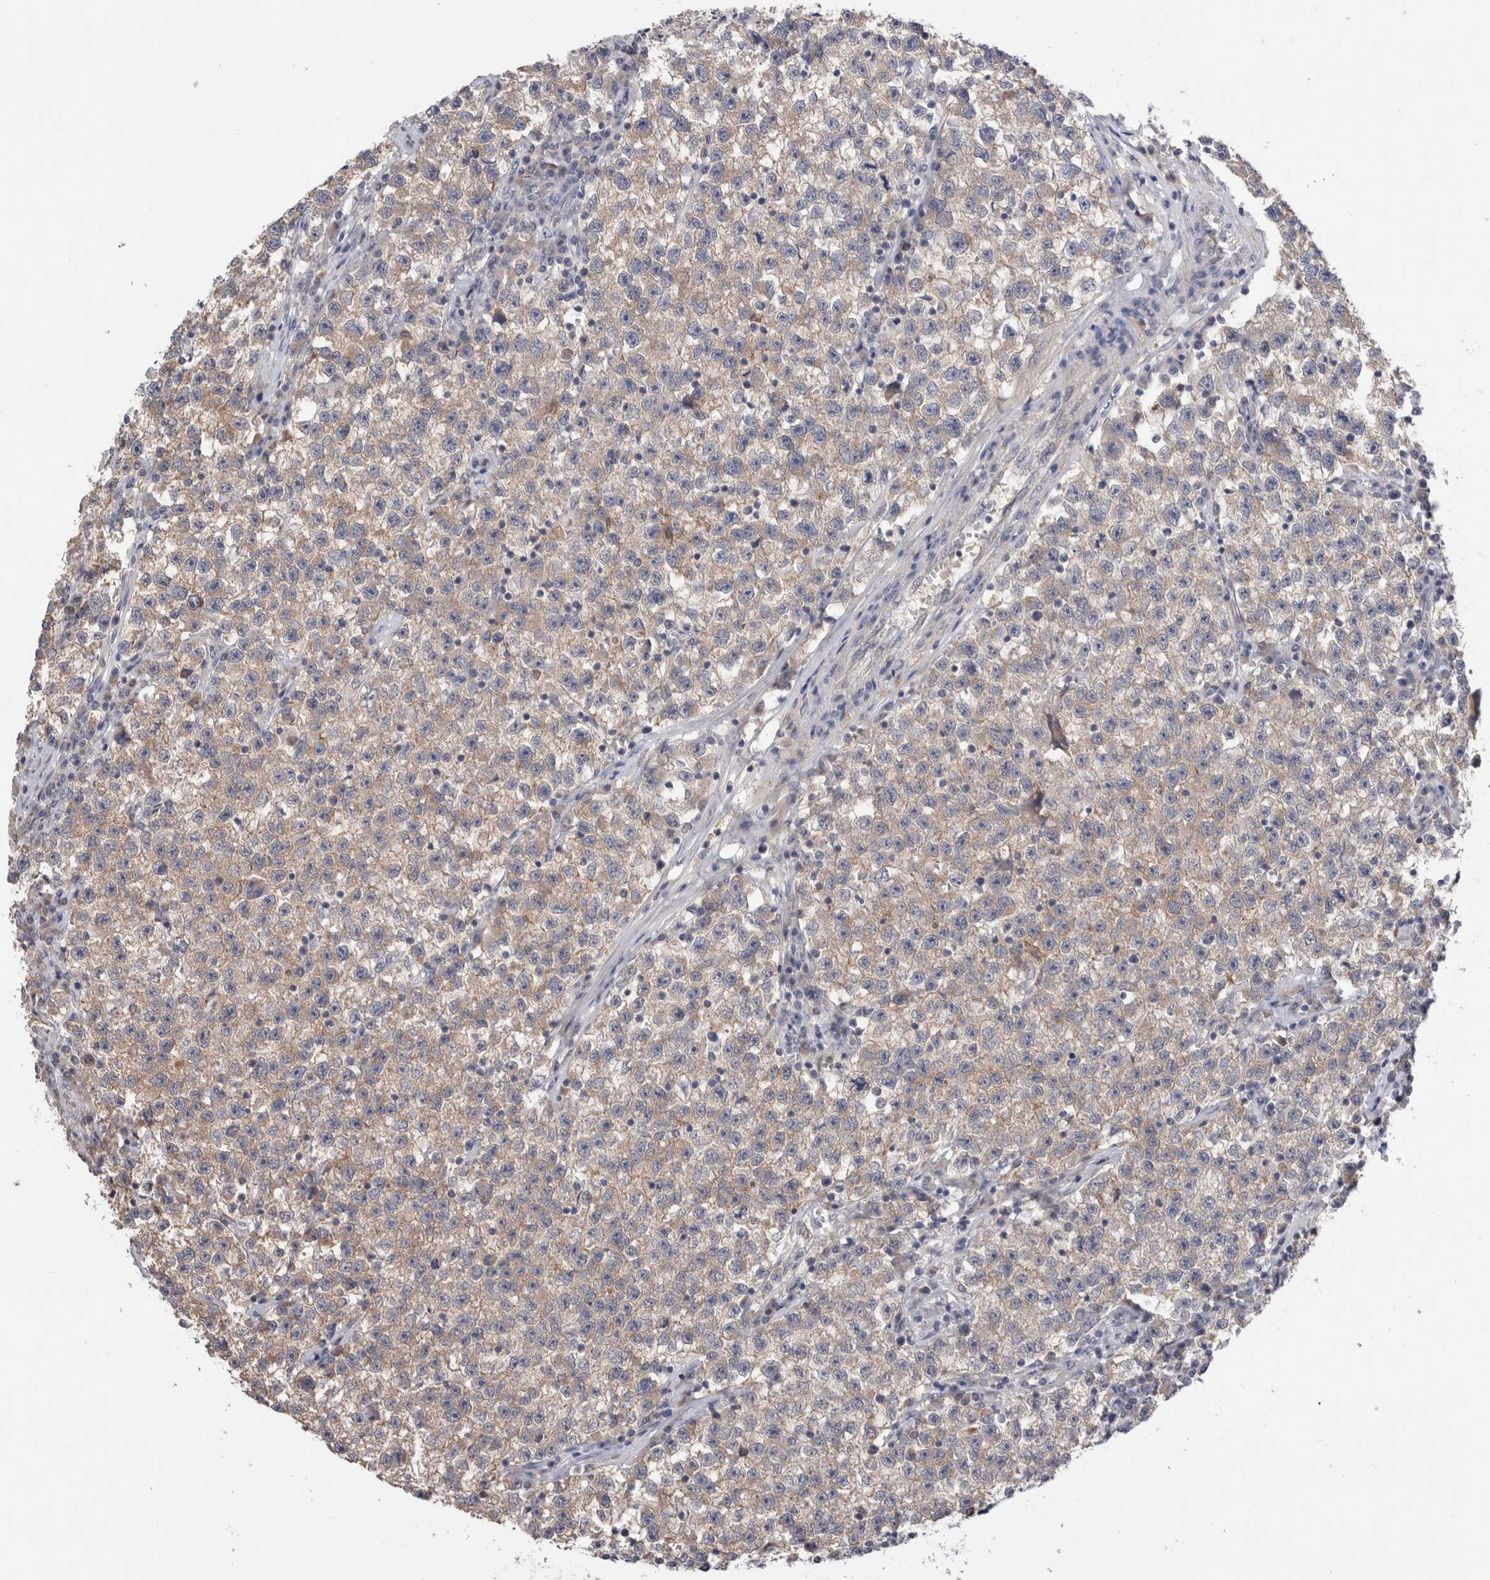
{"staining": {"intensity": "weak", "quantity": ">75%", "location": "cytoplasmic/membranous"}, "tissue": "testis cancer", "cell_type": "Tumor cells", "image_type": "cancer", "snomed": [{"axis": "morphology", "description": "Seminoma, NOS"}, {"axis": "topography", "description": "Testis"}], "caption": "Immunohistochemistry (IHC) (DAB) staining of human testis cancer (seminoma) exhibits weak cytoplasmic/membranous protein expression in approximately >75% of tumor cells.", "gene": "CRYBG1", "patient": {"sex": "male", "age": 22}}